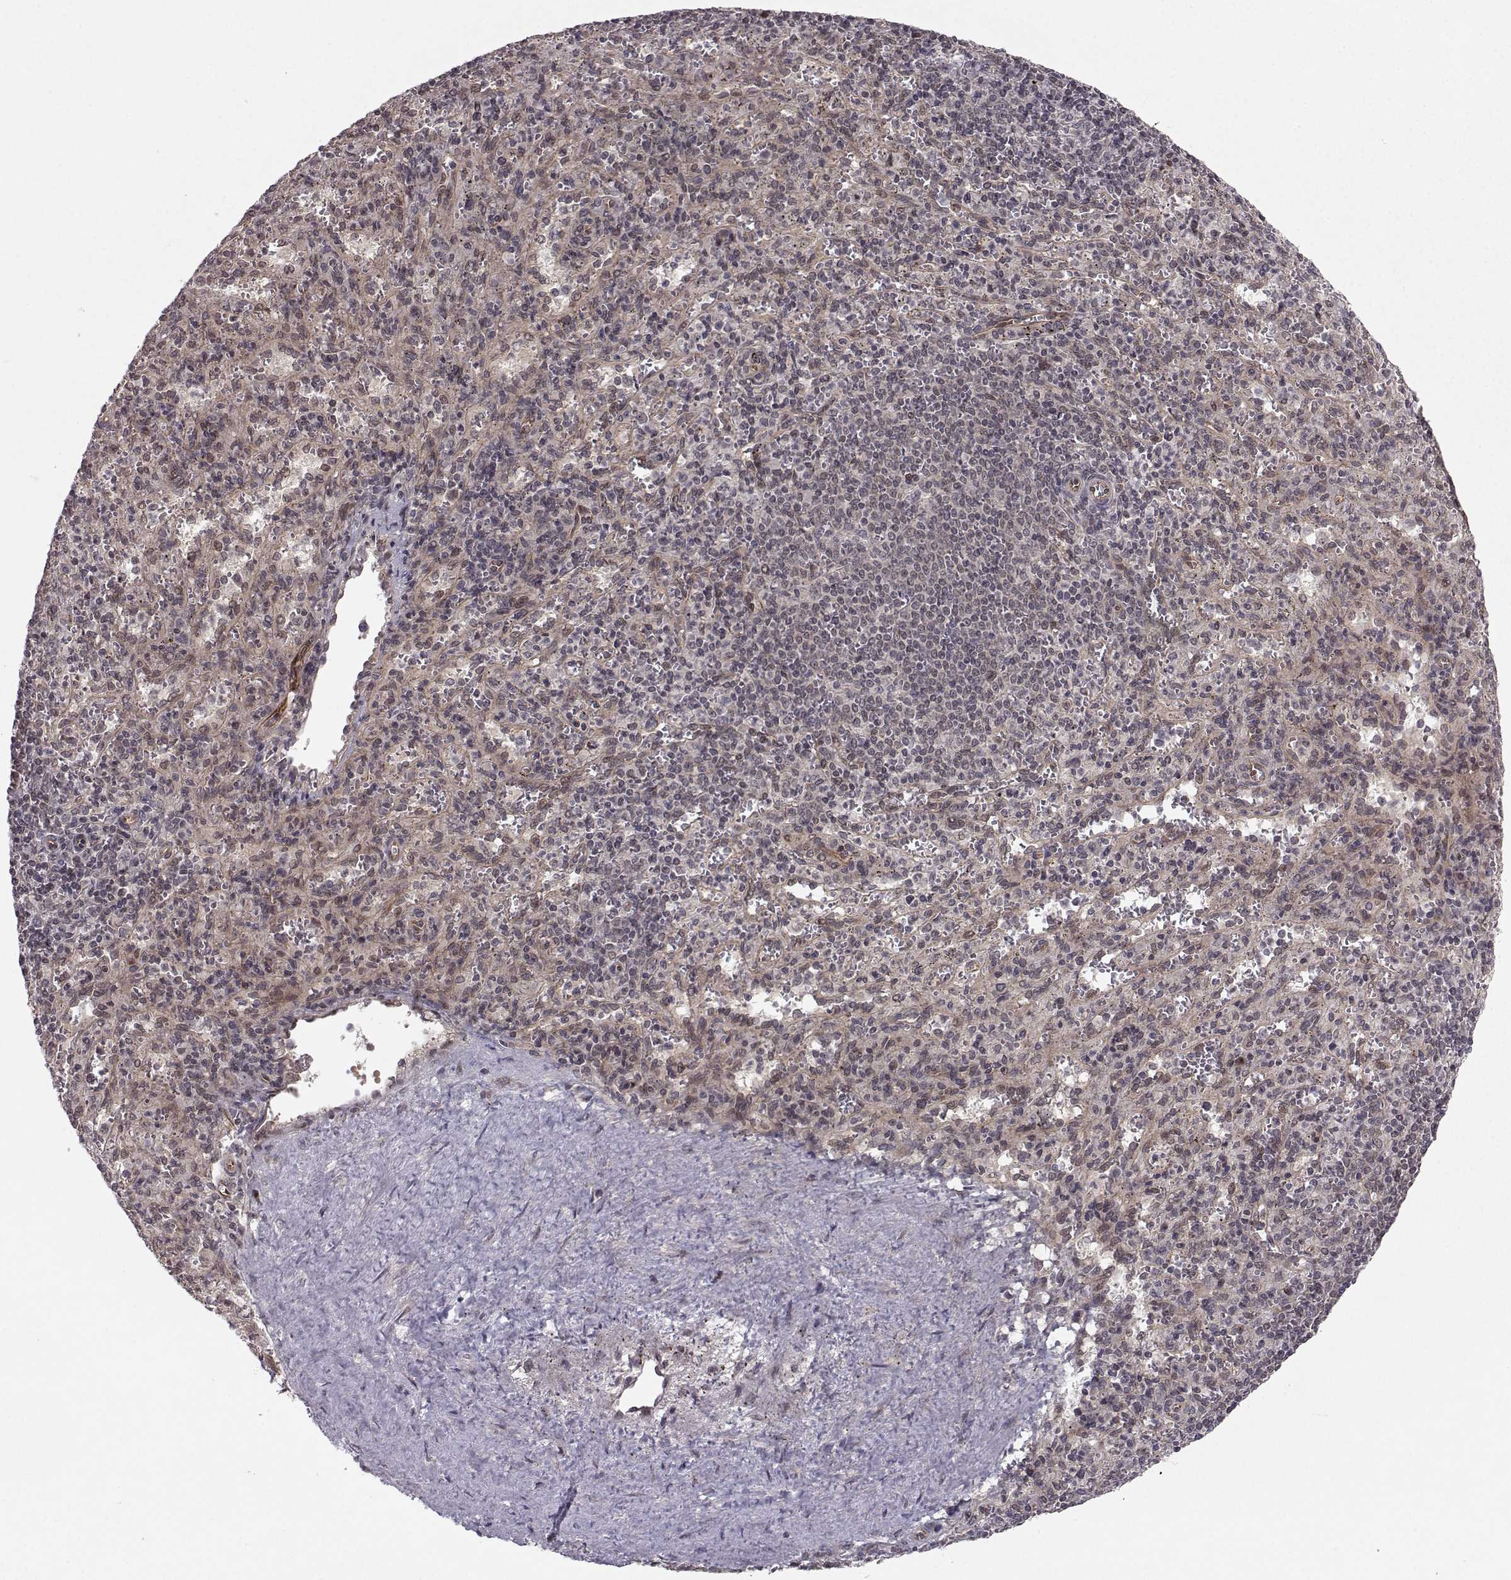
{"staining": {"intensity": "negative", "quantity": "none", "location": "none"}, "tissue": "spleen", "cell_type": "Cells in red pulp", "image_type": "normal", "snomed": [{"axis": "morphology", "description": "Normal tissue, NOS"}, {"axis": "topography", "description": "Spleen"}], "caption": "Immunohistochemistry of unremarkable spleen demonstrates no expression in cells in red pulp. The staining is performed using DAB brown chromogen with nuclei counter-stained in using hematoxylin.", "gene": "PKN2", "patient": {"sex": "male", "age": 57}}